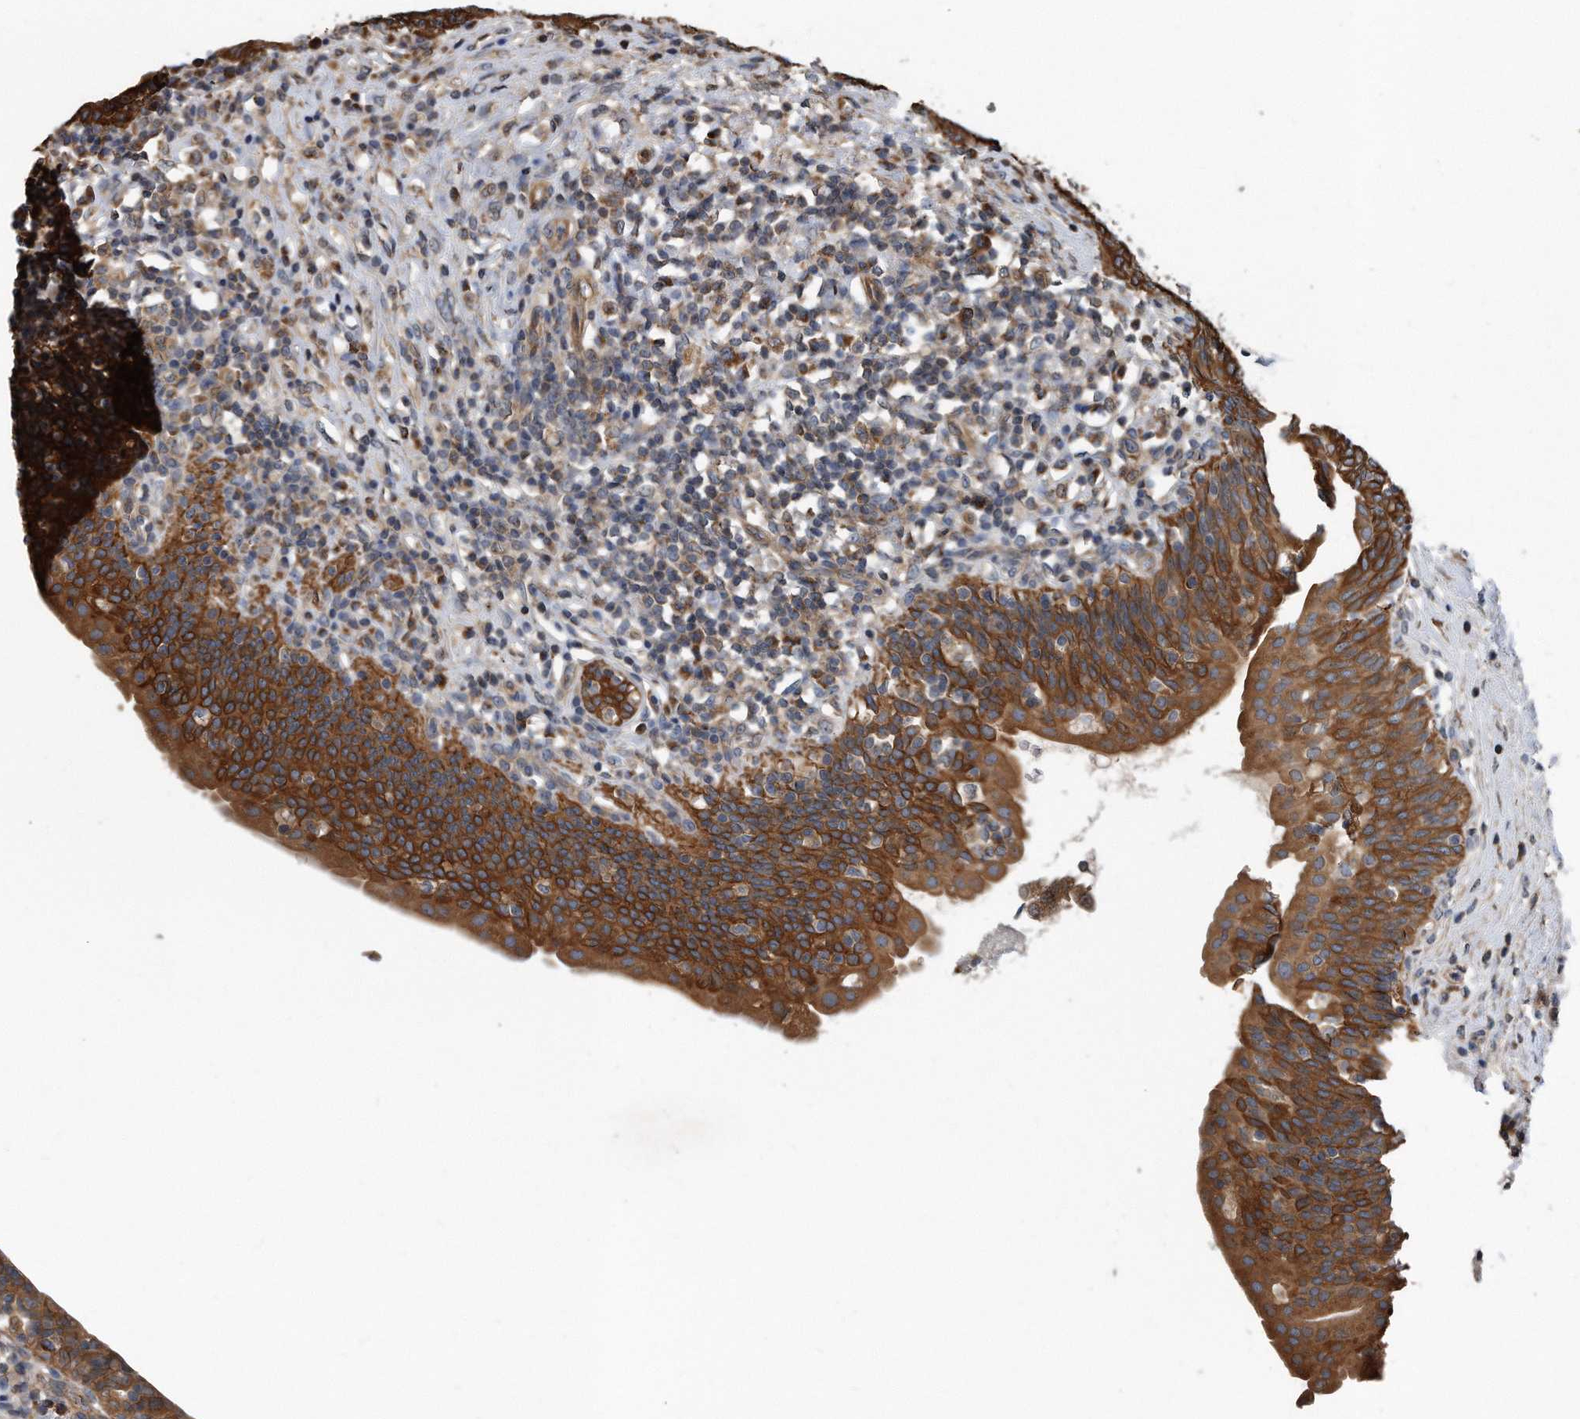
{"staining": {"intensity": "strong", "quantity": ">75%", "location": "cytoplasmic/membranous"}, "tissue": "urinary bladder", "cell_type": "Urothelial cells", "image_type": "normal", "snomed": [{"axis": "morphology", "description": "Normal tissue, NOS"}, {"axis": "topography", "description": "Urinary bladder"}], "caption": "IHC image of unremarkable urinary bladder: urinary bladder stained using IHC exhibits high levels of strong protein expression localized specifically in the cytoplasmic/membranous of urothelial cells, appearing as a cytoplasmic/membranous brown color.", "gene": "FAM136A", "patient": {"sex": "male", "age": 83}}